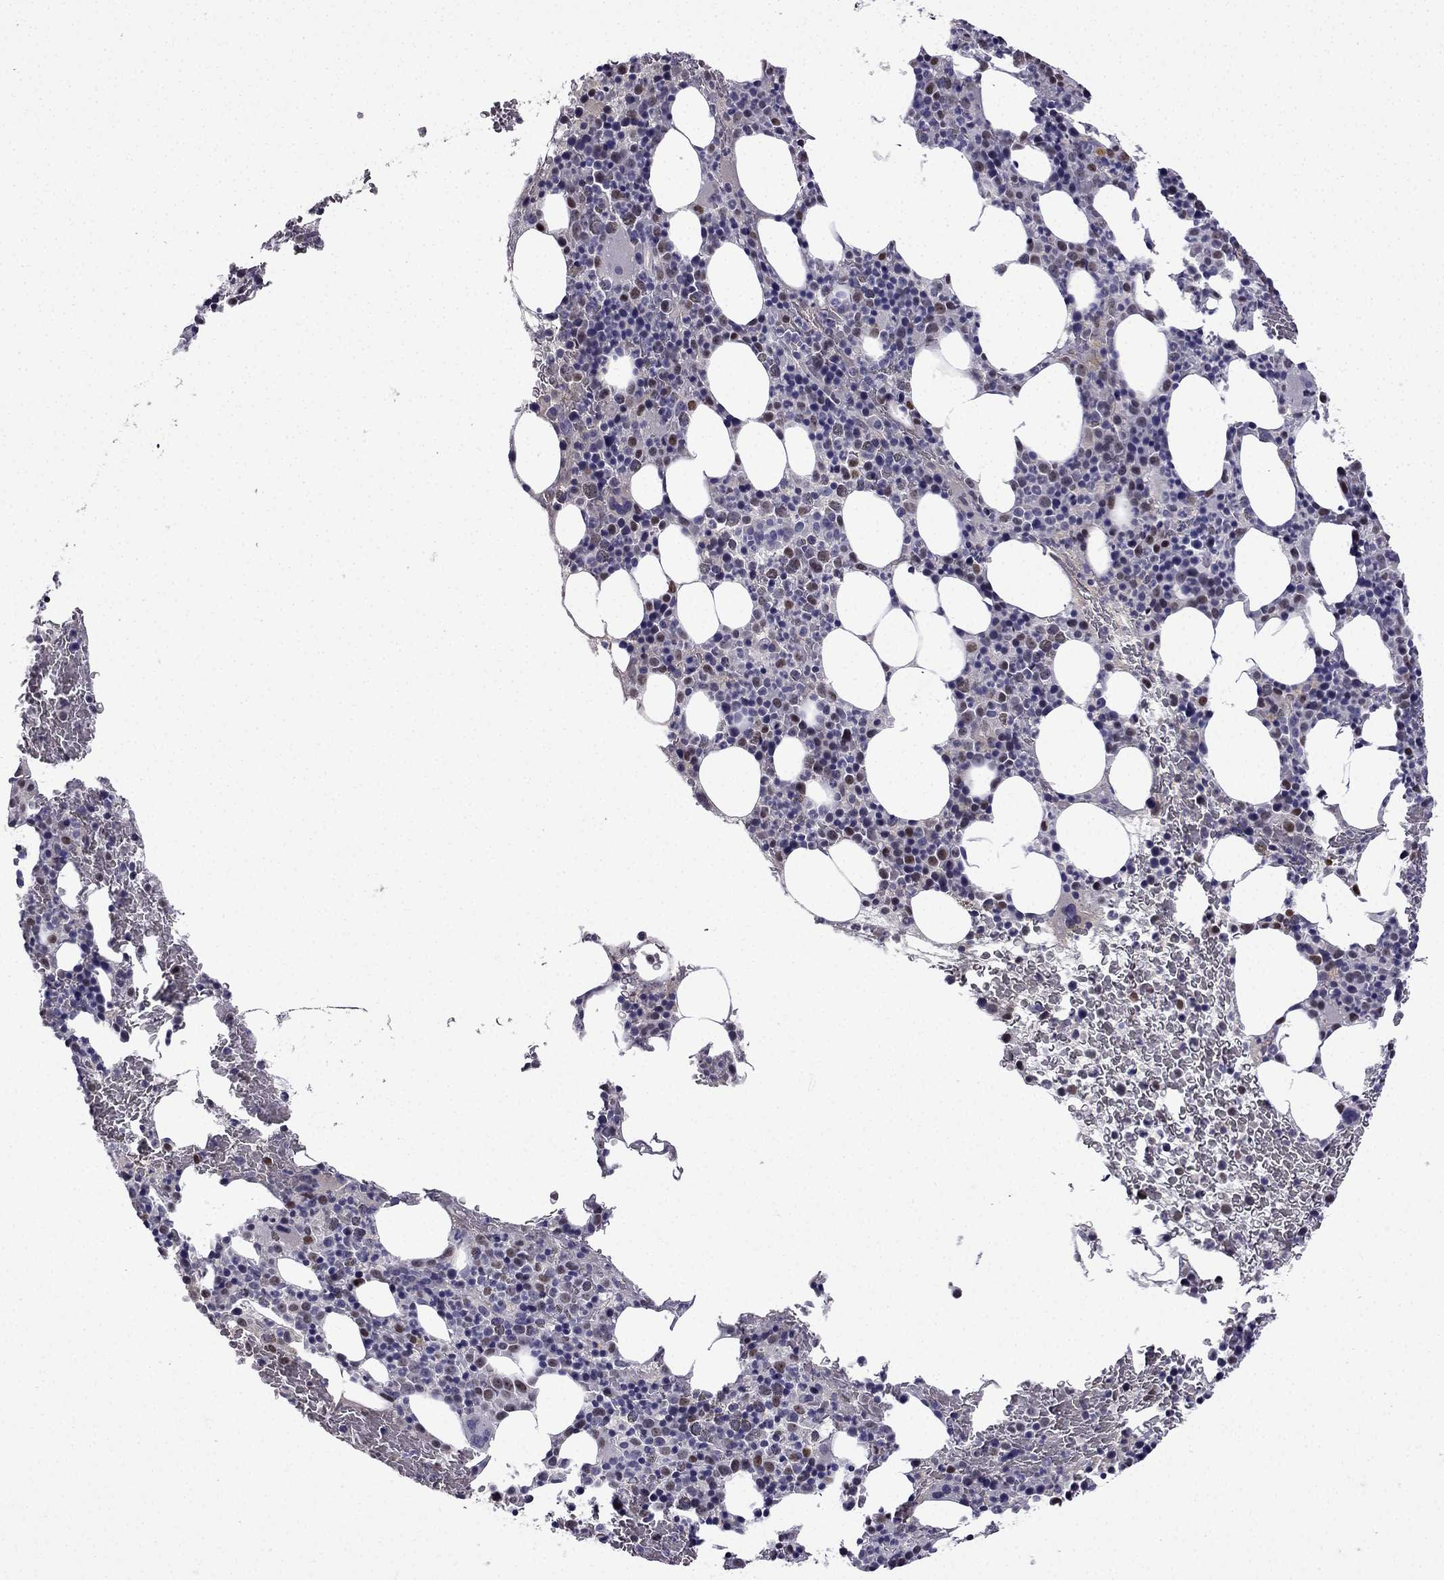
{"staining": {"intensity": "moderate", "quantity": "<25%", "location": "nuclear"}, "tissue": "bone marrow", "cell_type": "Hematopoietic cells", "image_type": "normal", "snomed": [{"axis": "morphology", "description": "Normal tissue, NOS"}, {"axis": "topography", "description": "Bone marrow"}], "caption": "Immunohistochemistry micrograph of benign bone marrow stained for a protein (brown), which displays low levels of moderate nuclear expression in approximately <25% of hematopoietic cells.", "gene": "UHRF1", "patient": {"sex": "male", "age": 72}}